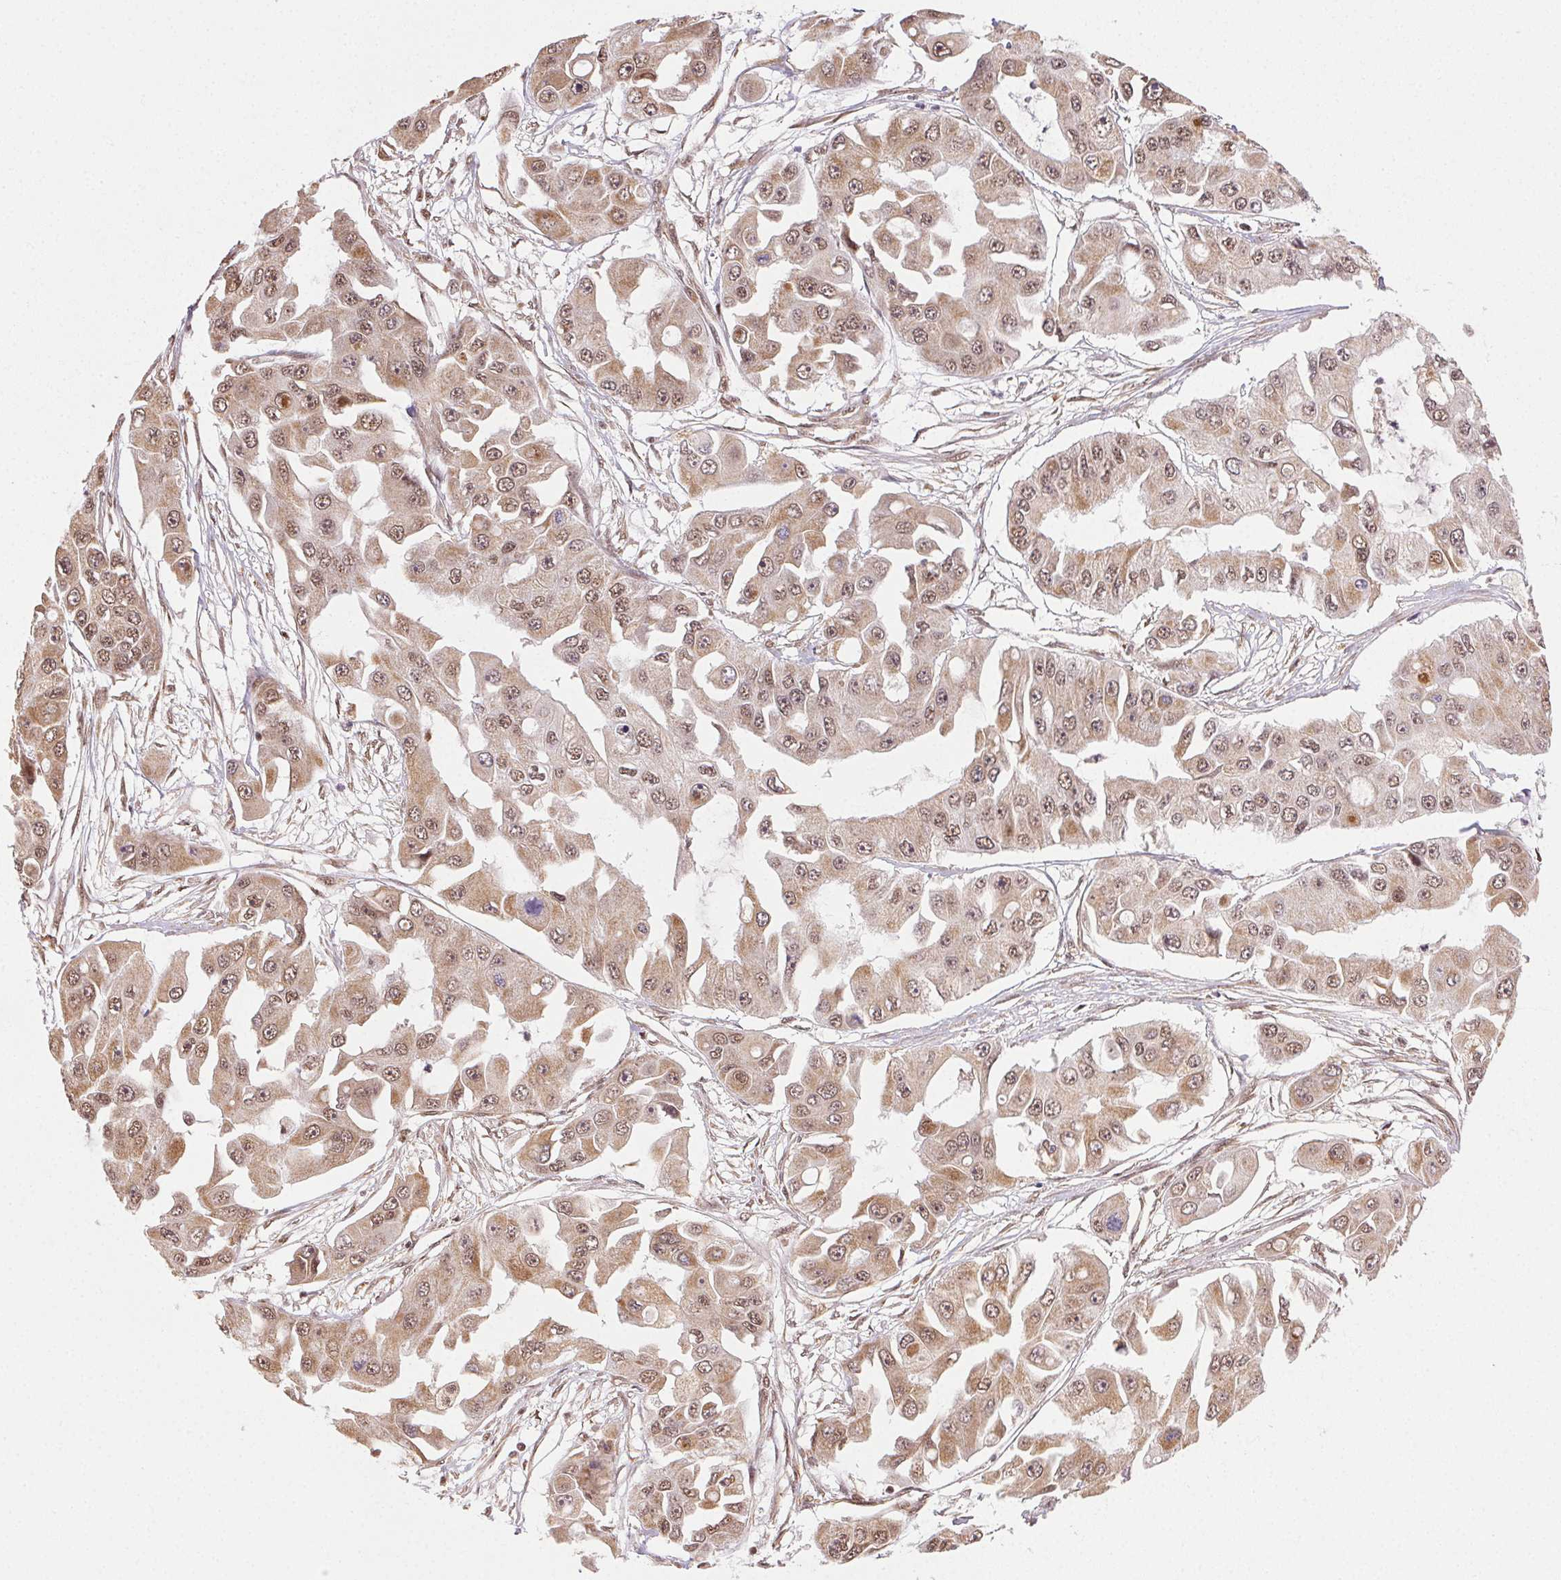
{"staining": {"intensity": "weak", "quantity": ">75%", "location": "cytoplasmic/membranous,nuclear"}, "tissue": "ovarian cancer", "cell_type": "Tumor cells", "image_type": "cancer", "snomed": [{"axis": "morphology", "description": "Cystadenocarcinoma, serous, NOS"}, {"axis": "topography", "description": "Ovary"}], "caption": "Immunohistochemistry histopathology image of human ovarian serous cystadenocarcinoma stained for a protein (brown), which demonstrates low levels of weak cytoplasmic/membranous and nuclear expression in about >75% of tumor cells.", "gene": "TREML4", "patient": {"sex": "female", "age": 56}}